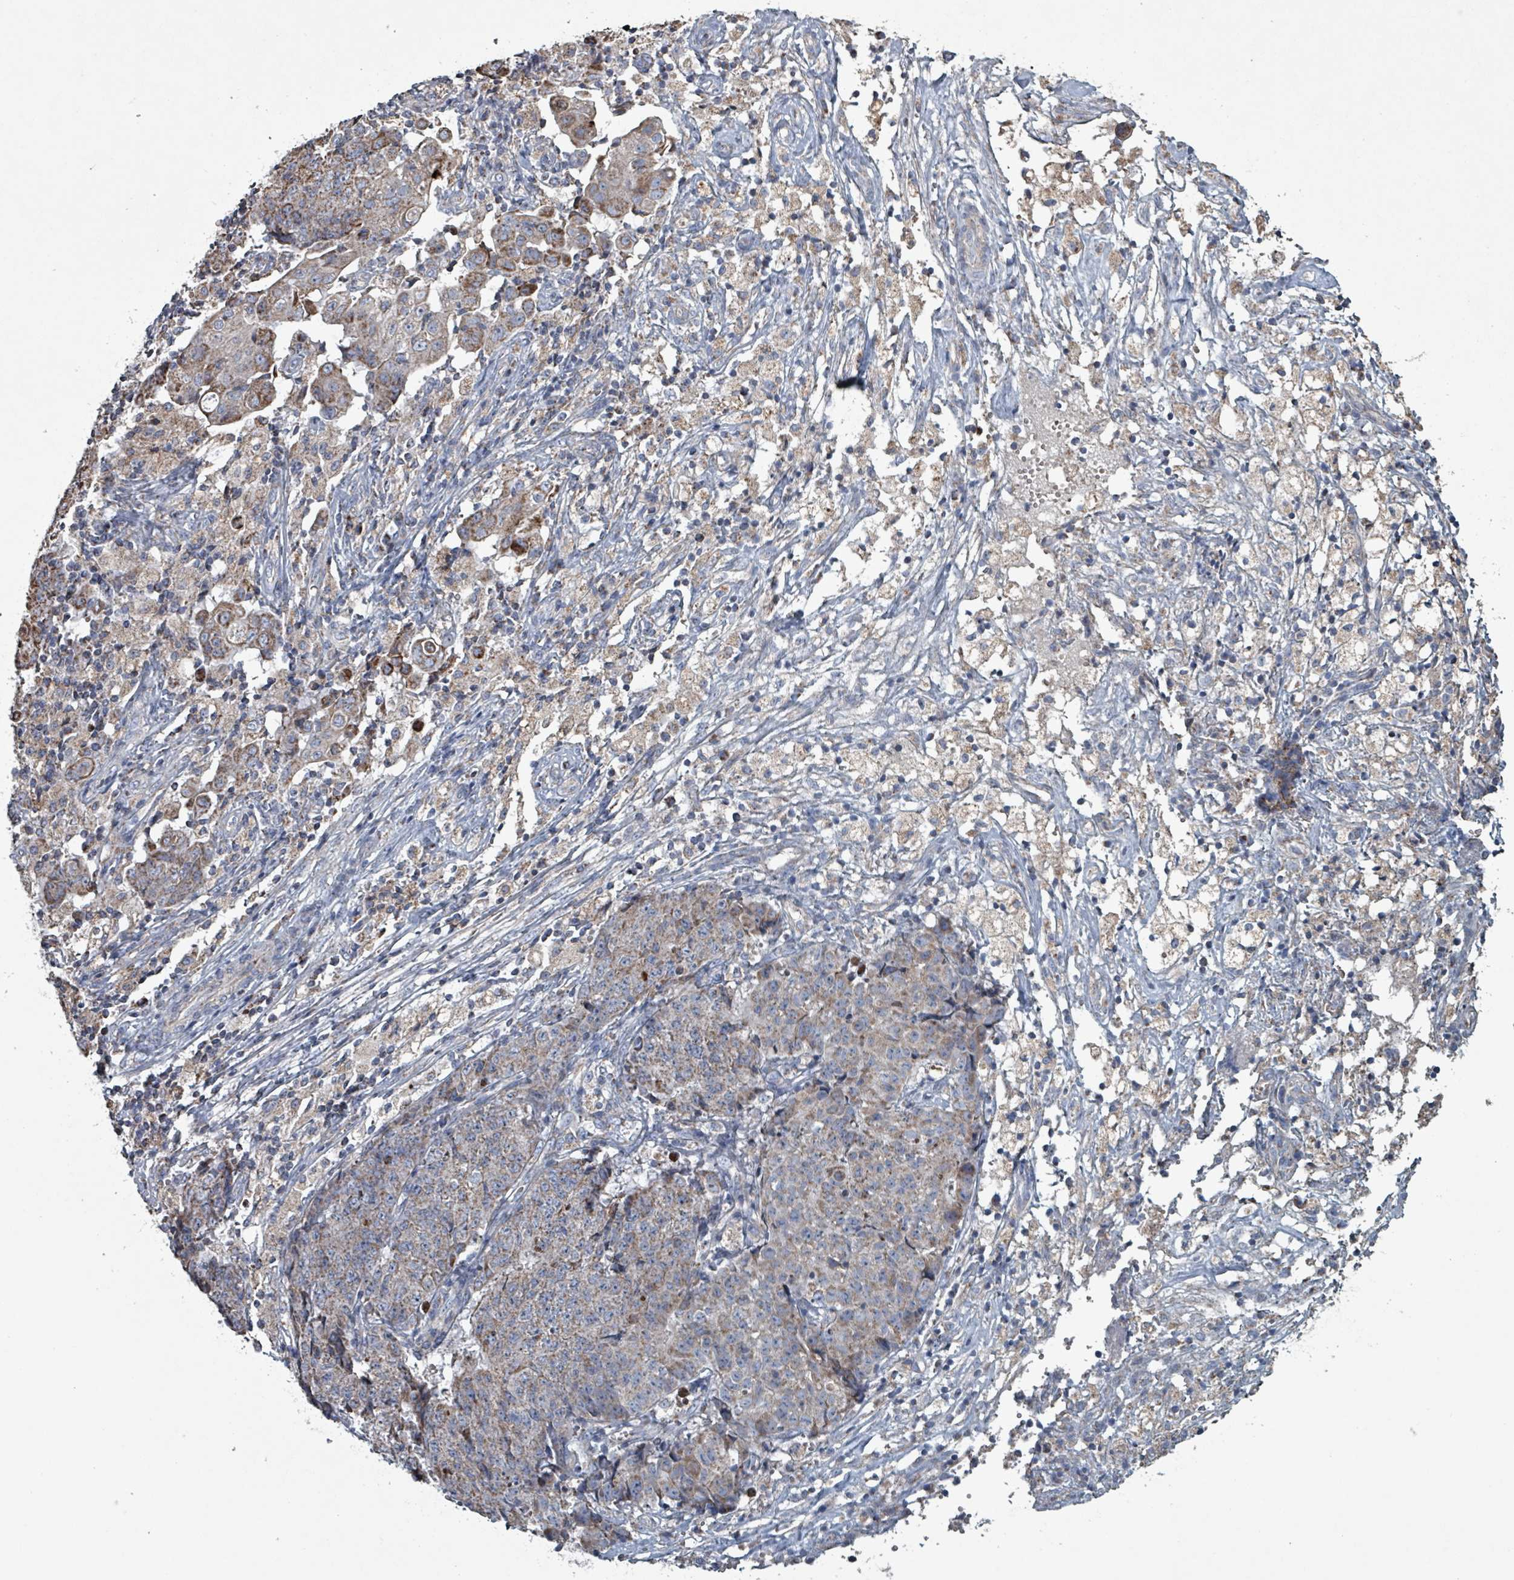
{"staining": {"intensity": "moderate", "quantity": "<25%", "location": "cytoplasmic/membranous"}, "tissue": "ovarian cancer", "cell_type": "Tumor cells", "image_type": "cancer", "snomed": [{"axis": "morphology", "description": "Carcinoma, endometroid"}, {"axis": "topography", "description": "Ovary"}], "caption": "A micrograph of ovarian endometroid carcinoma stained for a protein displays moderate cytoplasmic/membranous brown staining in tumor cells. (Brightfield microscopy of DAB IHC at high magnification).", "gene": "ABHD18", "patient": {"sex": "female", "age": 42}}